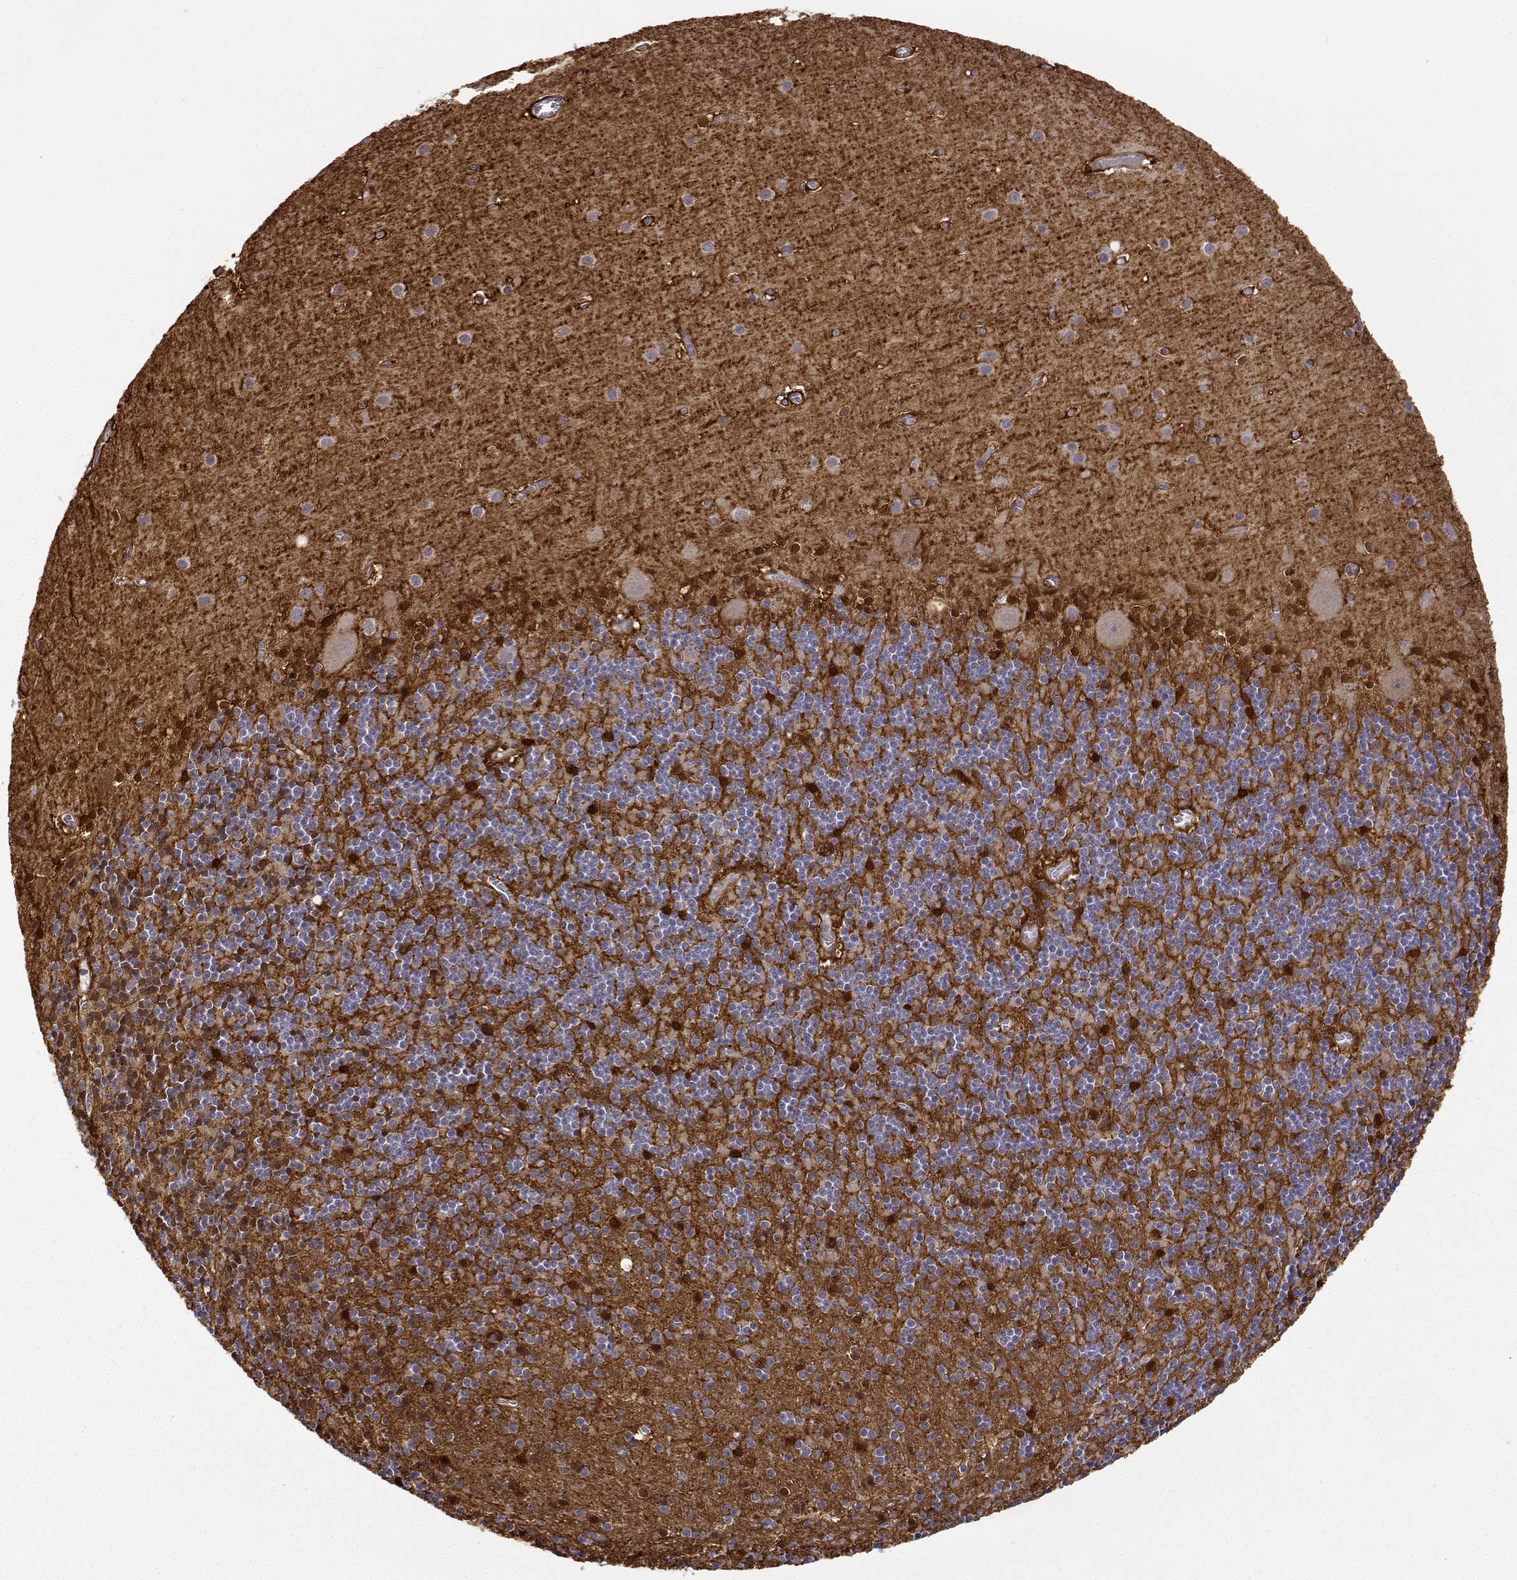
{"staining": {"intensity": "moderate", "quantity": "<25%", "location": "cytoplasmic/membranous"}, "tissue": "cerebellum", "cell_type": "Cells in granular layer", "image_type": "normal", "snomed": [{"axis": "morphology", "description": "Normal tissue, NOS"}, {"axis": "topography", "description": "Cerebellum"}], "caption": "Benign cerebellum was stained to show a protein in brown. There is low levels of moderate cytoplasmic/membranous staining in about <25% of cells in granular layer. The protein of interest is stained brown, and the nuclei are stained in blue (DAB (3,3'-diaminobenzidine) IHC with brightfield microscopy, high magnification).", "gene": "PHGDH", "patient": {"sex": "male", "age": 70}}